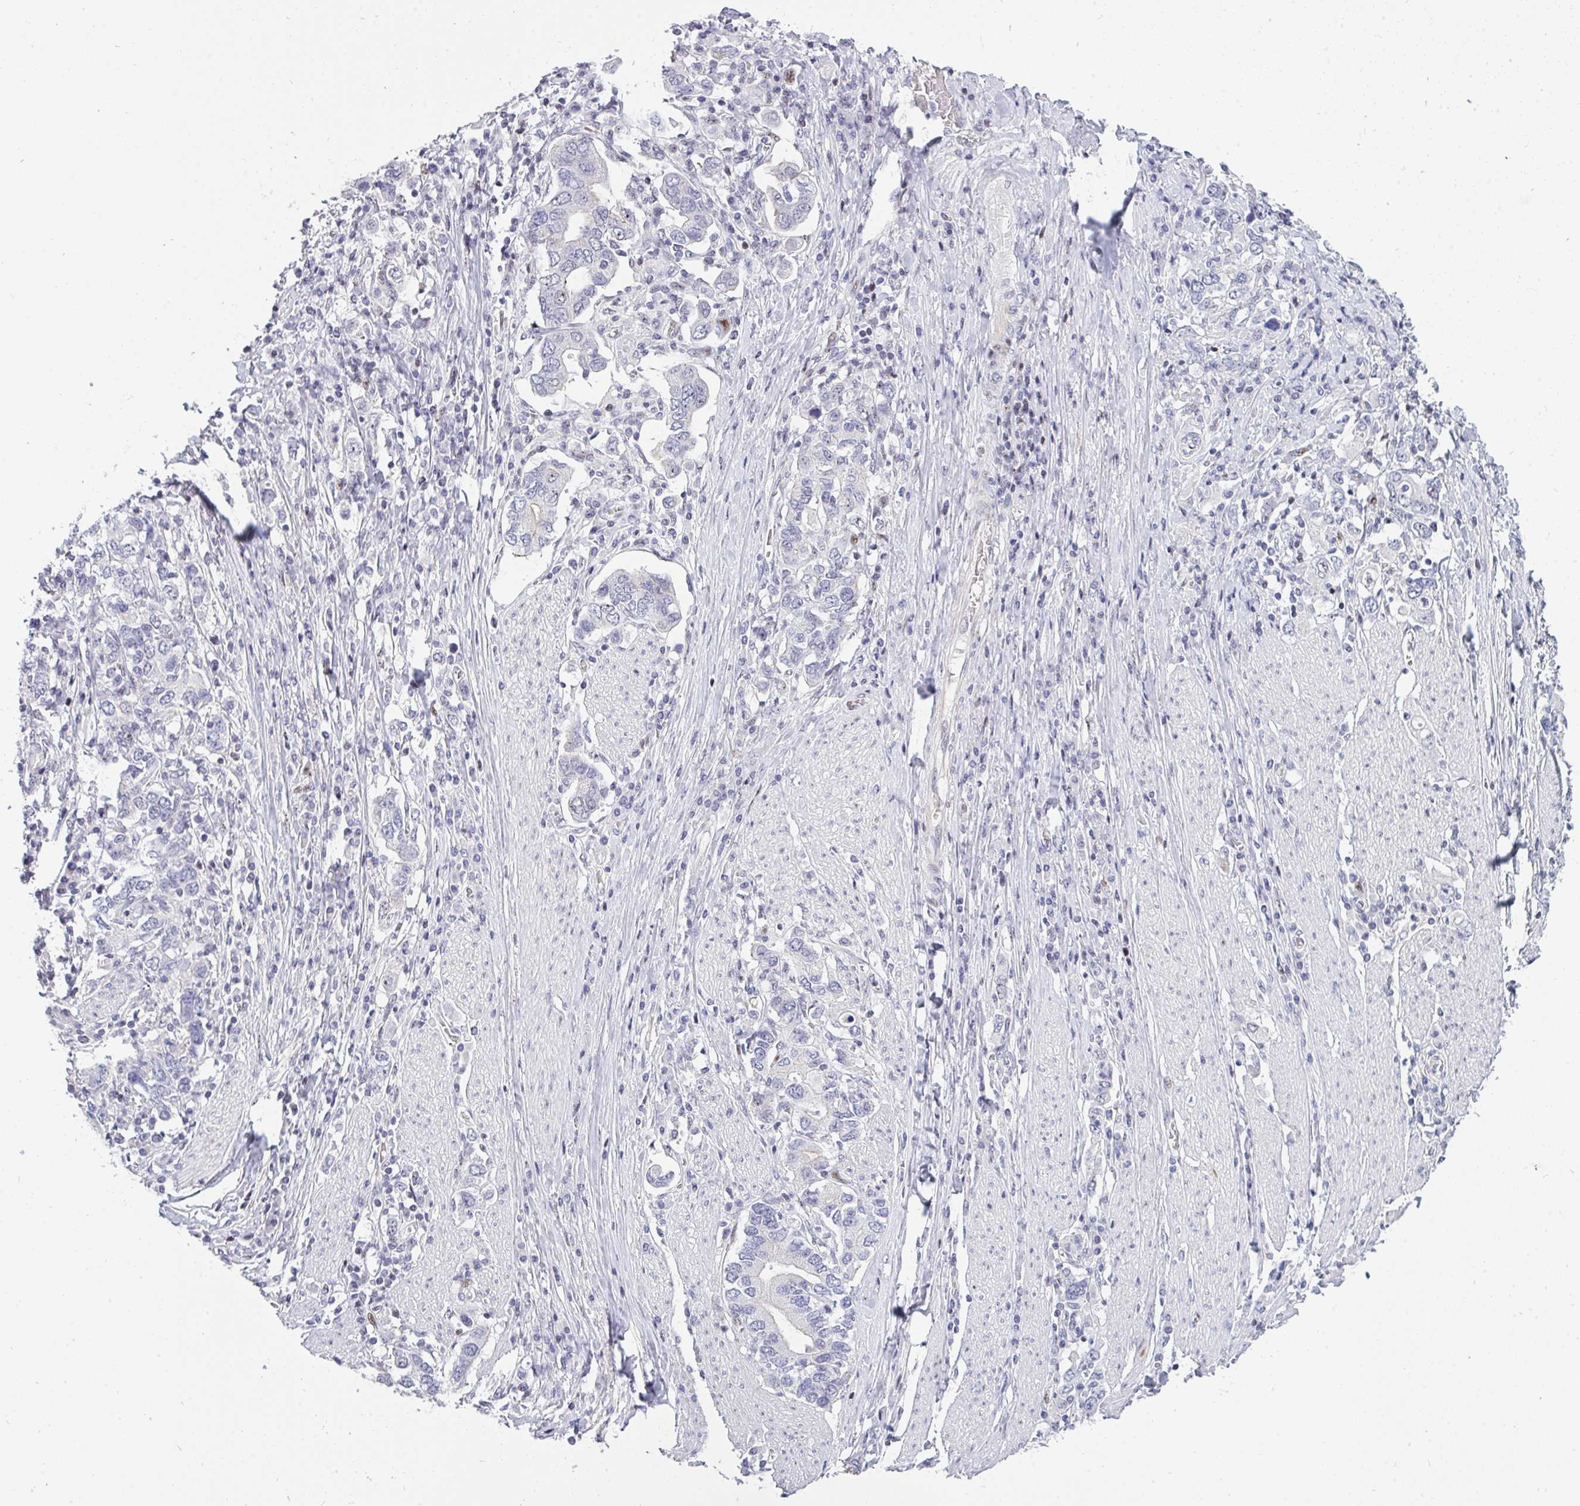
{"staining": {"intensity": "negative", "quantity": "none", "location": "none"}, "tissue": "stomach cancer", "cell_type": "Tumor cells", "image_type": "cancer", "snomed": [{"axis": "morphology", "description": "Adenocarcinoma, NOS"}, {"axis": "topography", "description": "Stomach, upper"}, {"axis": "topography", "description": "Stomach"}], "caption": "The micrograph shows no significant expression in tumor cells of stomach cancer (adenocarcinoma).", "gene": "PLPPR3", "patient": {"sex": "male", "age": 62}}